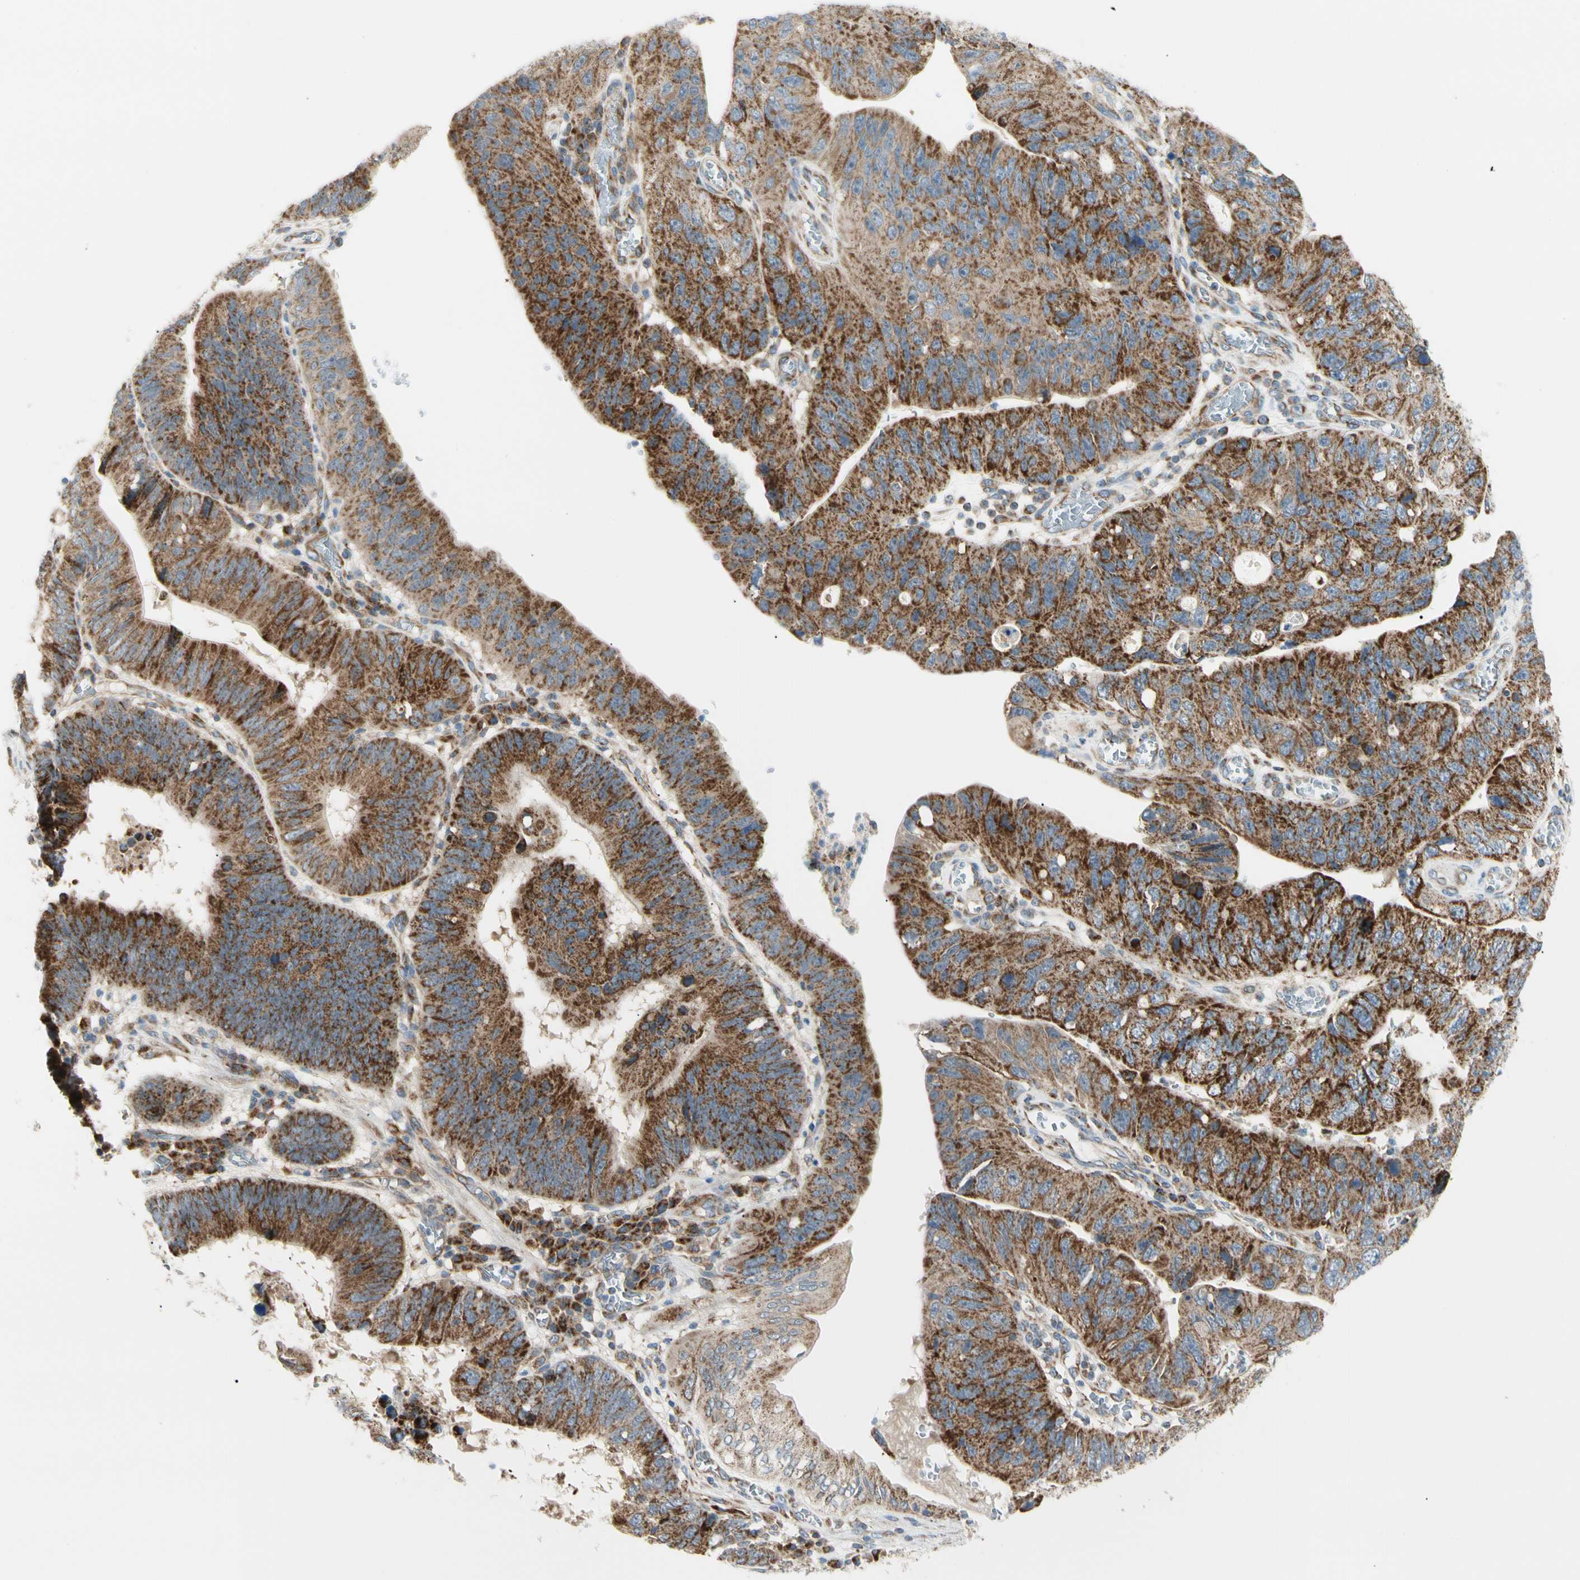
{"staining": {"intensity": "strong", "quantity": ">75%", "location": "cytoplasmic/membranous"}, "tissue": "stomach cancer", "cell_type": "Tumor cells", "image_type": "cancer", "snomed": [{"axis": "morphology", "description": "Adenocarcinoma, NOS"}, {"axis": "topography", "description": "Stomach"}], "caption": "A brown stain highlights strong cytoplasmic/membranous staining of a protein in stomach cancer (adenocarcinoma) tumor cells. (DAB = brown stain, brightfield microscopy at high magnification).", "gene": "TBC1D10A", "patient": {"sex": "male", "age": 59}}